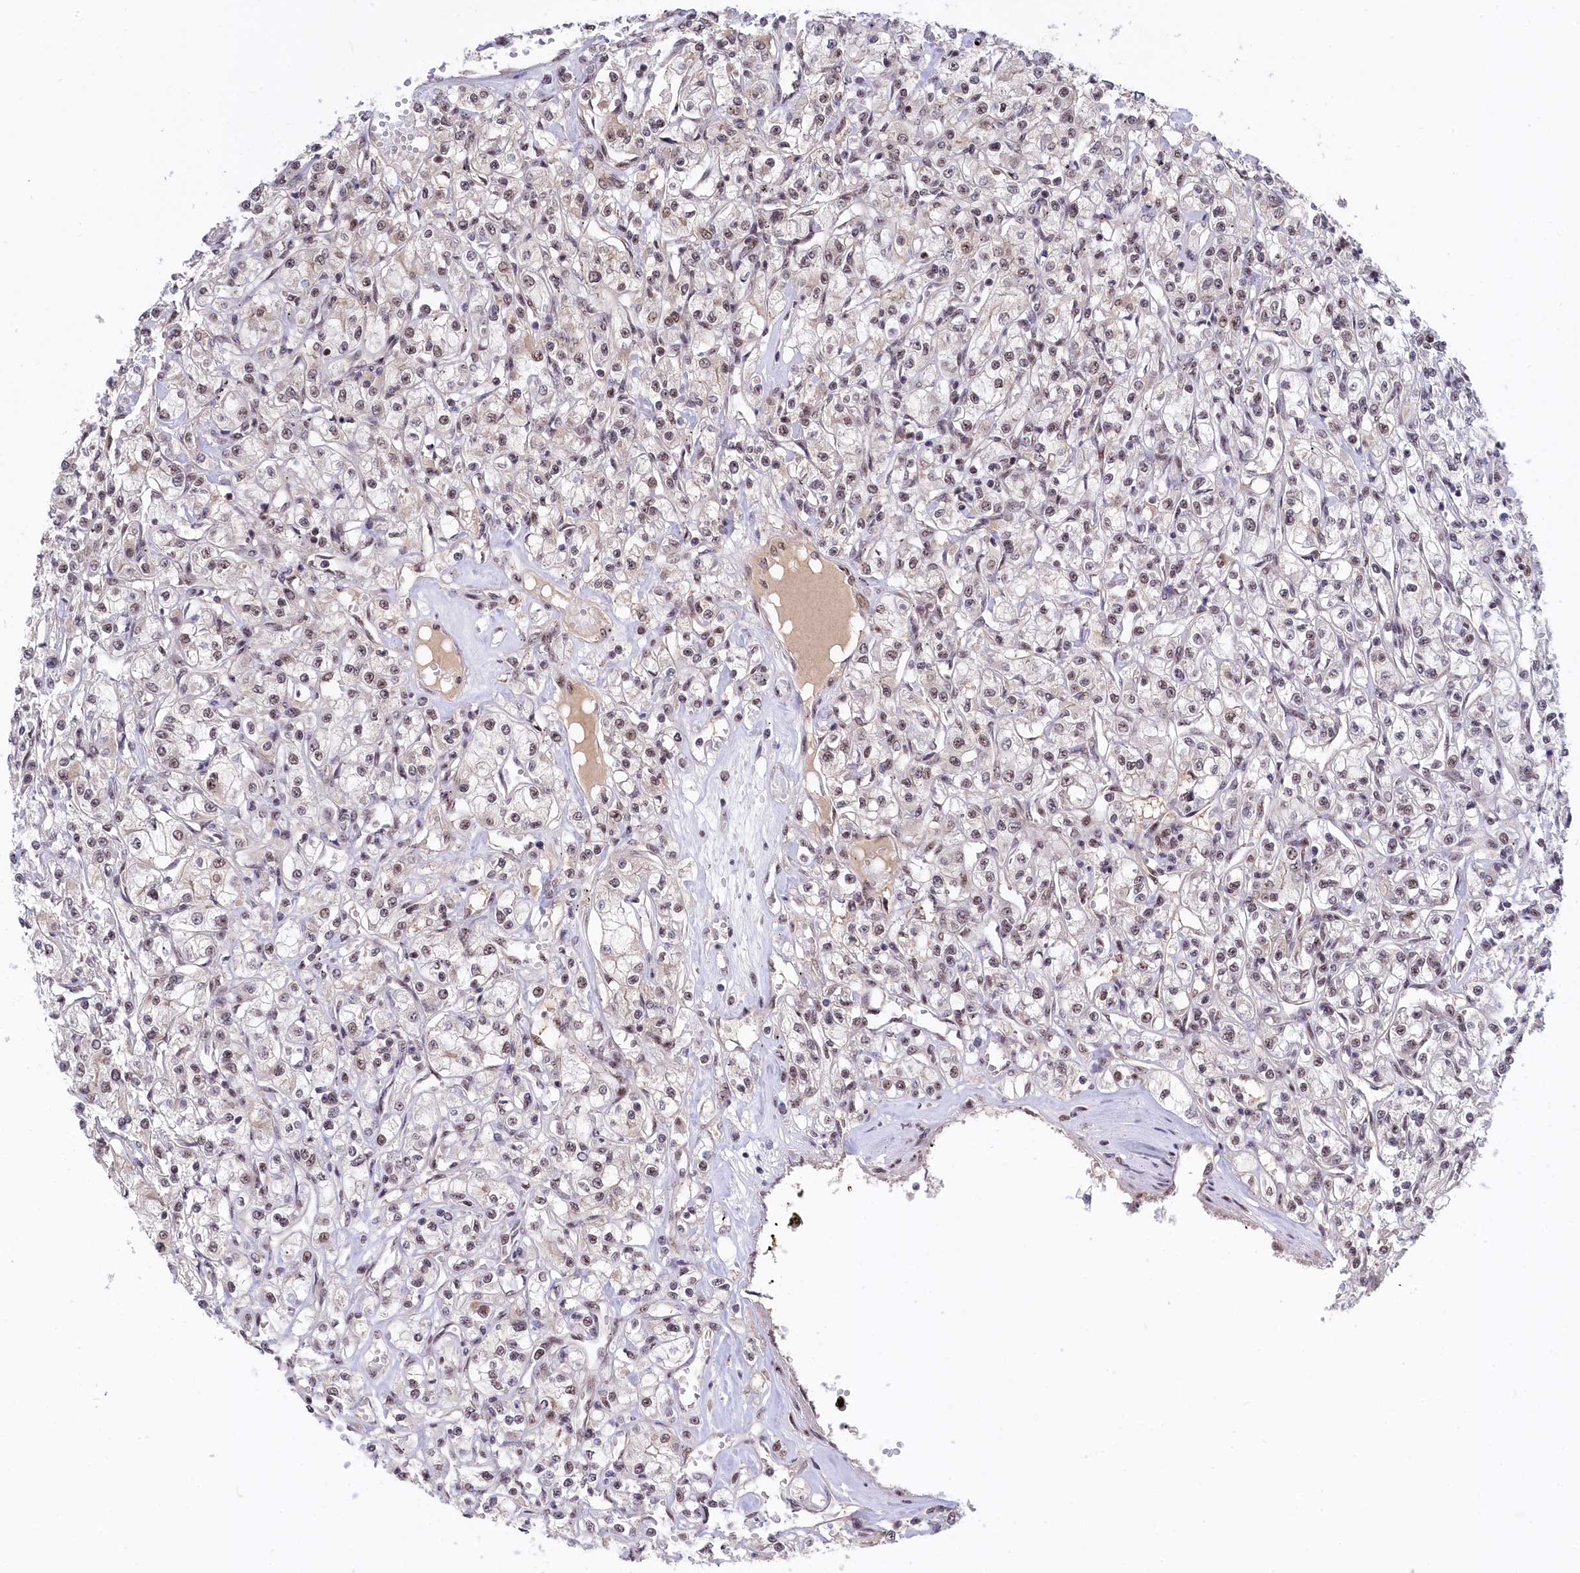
{"staining": {"intensity": "weak", "quantity": "25%-75%", "location": "nuclear"}, "tissue": "renal cancer", "cell_type": "Tumor cells", "image_type": "cancer", "snomed": [{"axis": "morphology", "description": "Adenocarcinoma, NOS"}, {"axis": "topography", "description": "Kidney"}], "caption": "High-magnification brightfield microscopy of adenocarcinoma (renal) stained with DAB (brown) and counterstained with hematoxylin (blue). tumor cells exhibit weak nuclear expression is identified in approximately25%-75% of cells.", "gene": "TAB1", "patient": {"sex": "female", "age": 59}}